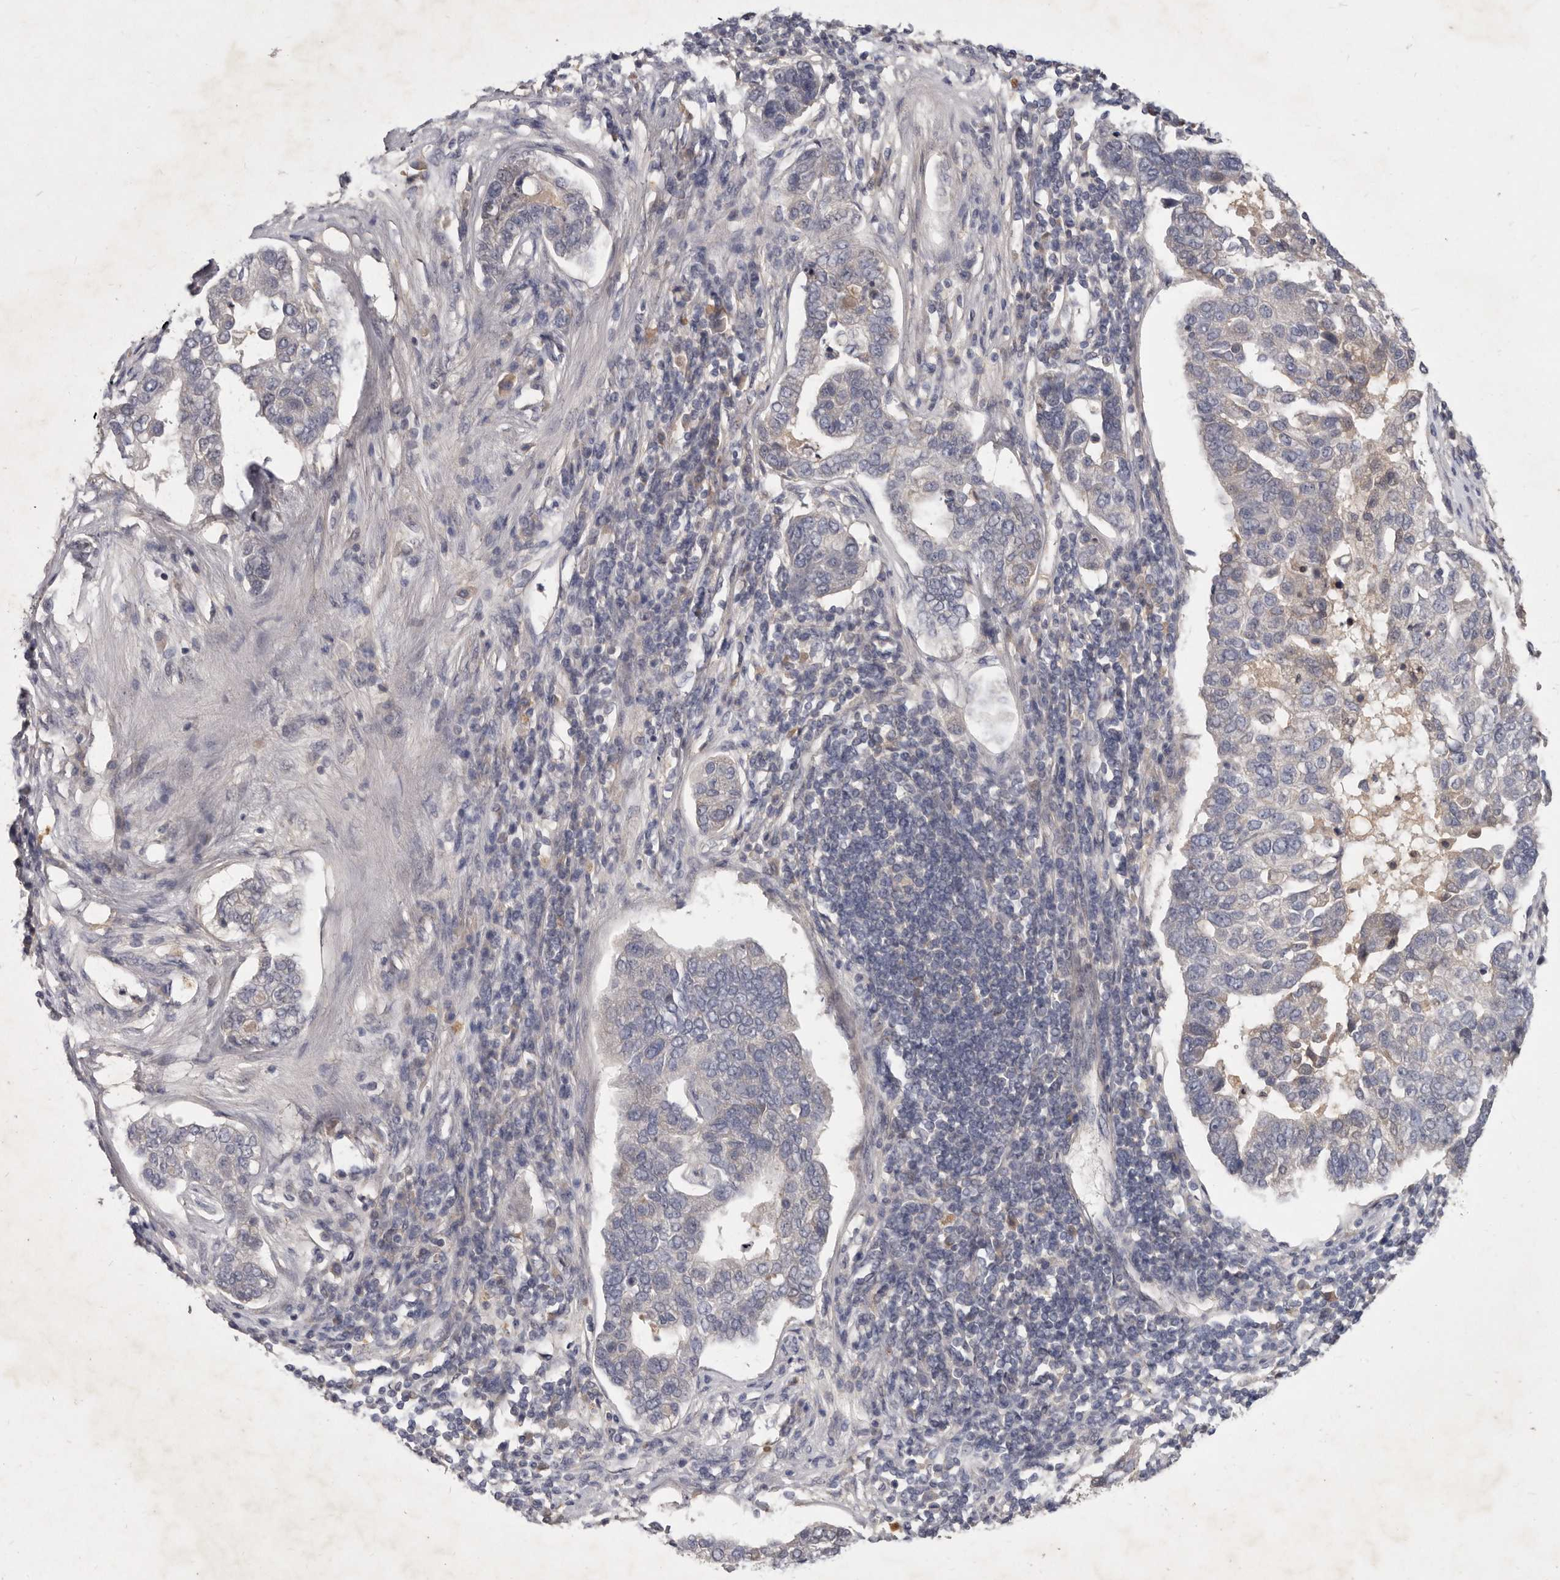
{"staining": {"intensity": "negative", "quantity": "none", "location": "none"}, "tissue": "pancreatic cancer", "cell_type": "Tumor cells", "image_type": "cancer", "snomed": [{"axis": "morphology", "description": "Adenocarcinoma, NOS"}, {"axis": "topography", "description": "Pancreas"}], "caption": "IHC image of human adenocarcinoma (pancreatic) stained for a protein (brown), which exhibits no expression in tumor cells.", "gene": "SLC22A1", "patient": {"sex": "female", "age": 61}}